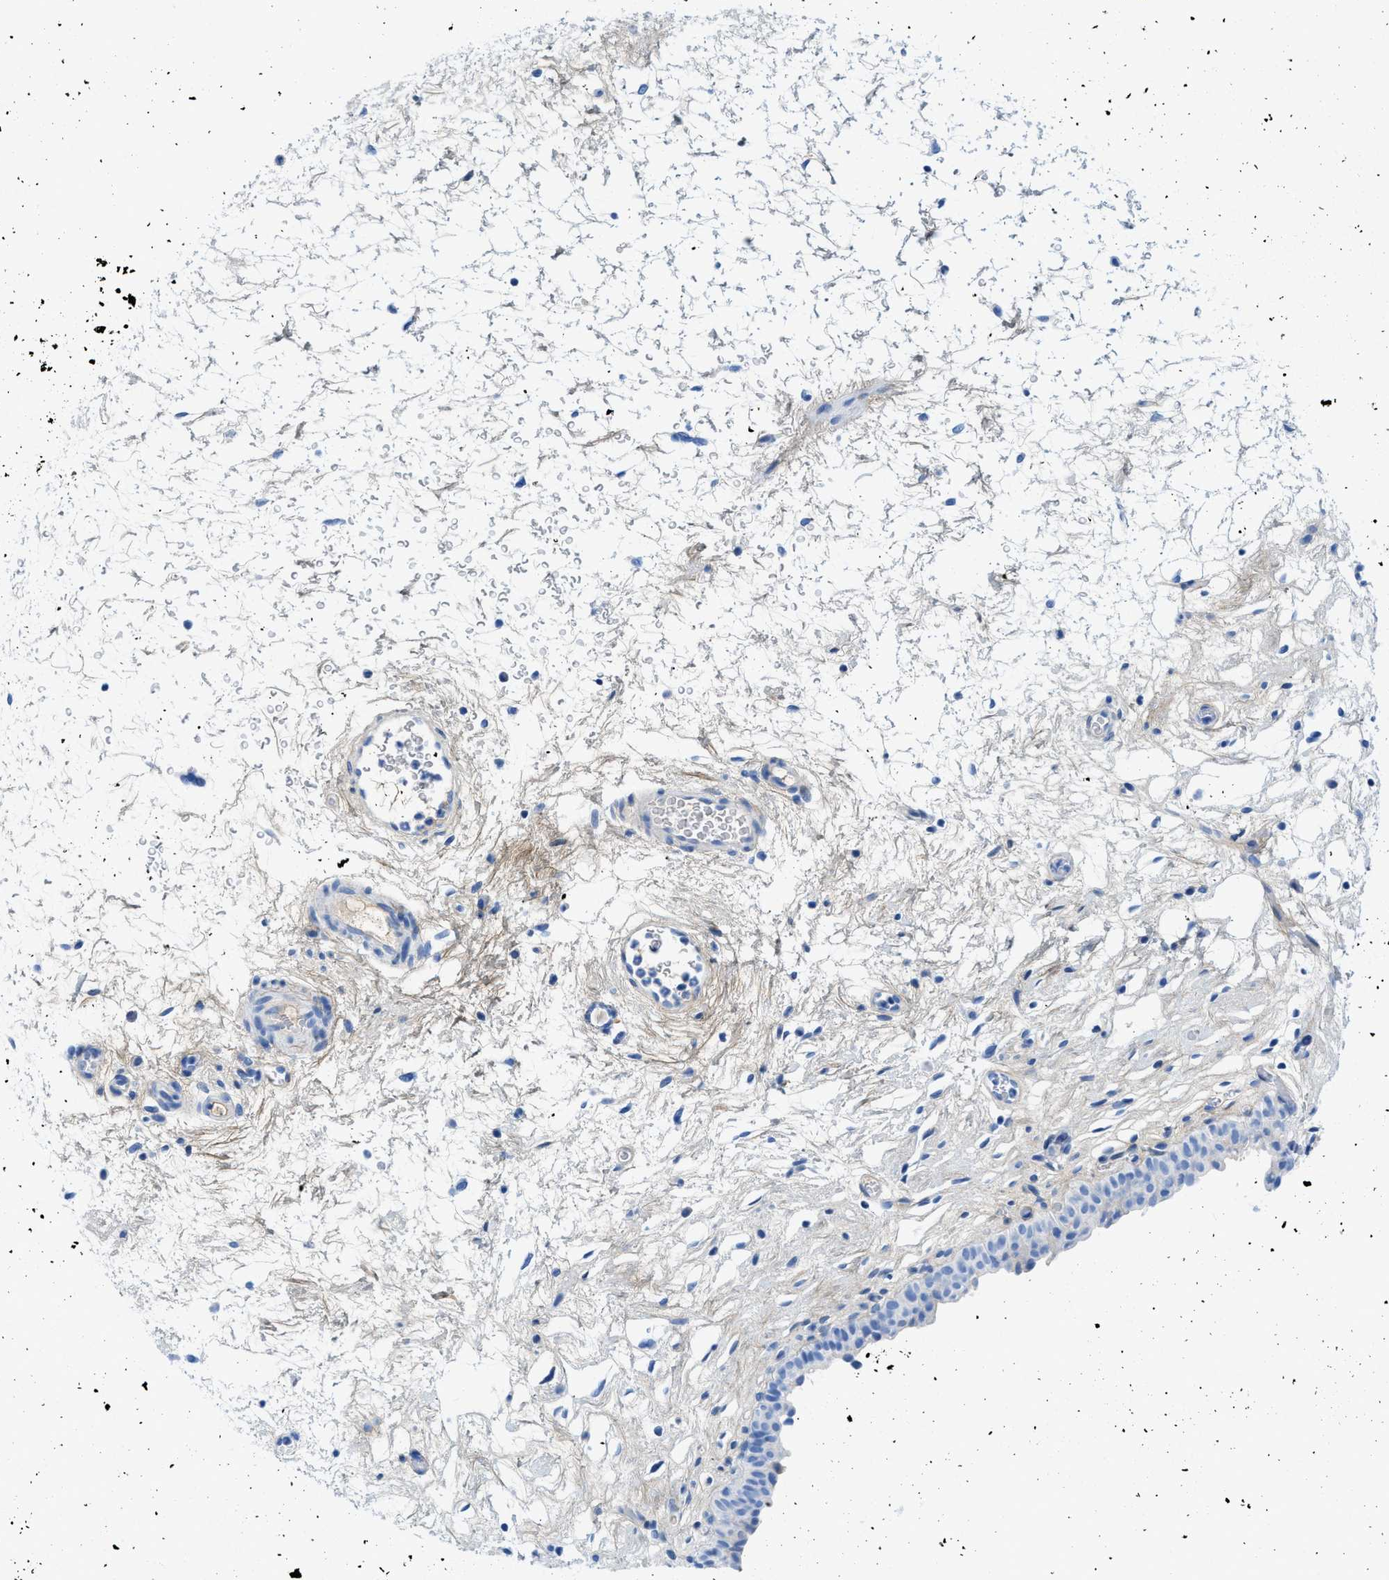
{"staining": {"intensity": "negative", "quantity": "none", "location": "none"}, "tissue": "urinary bladder", "cell_type": "Urothelial cells", "image_type": "normal", "snomed": [{"axis": "morphology", "description": "Normal tissue, NOS"}, {"axis": "topography", "description": "Urinary bladder"}], "caption": "A histopathology image of urinary bladder stained for a protein shows no brown staining in urothelial cells.", "gene": "COL3A1", "patient": {"sex": "male", "age": 46}}